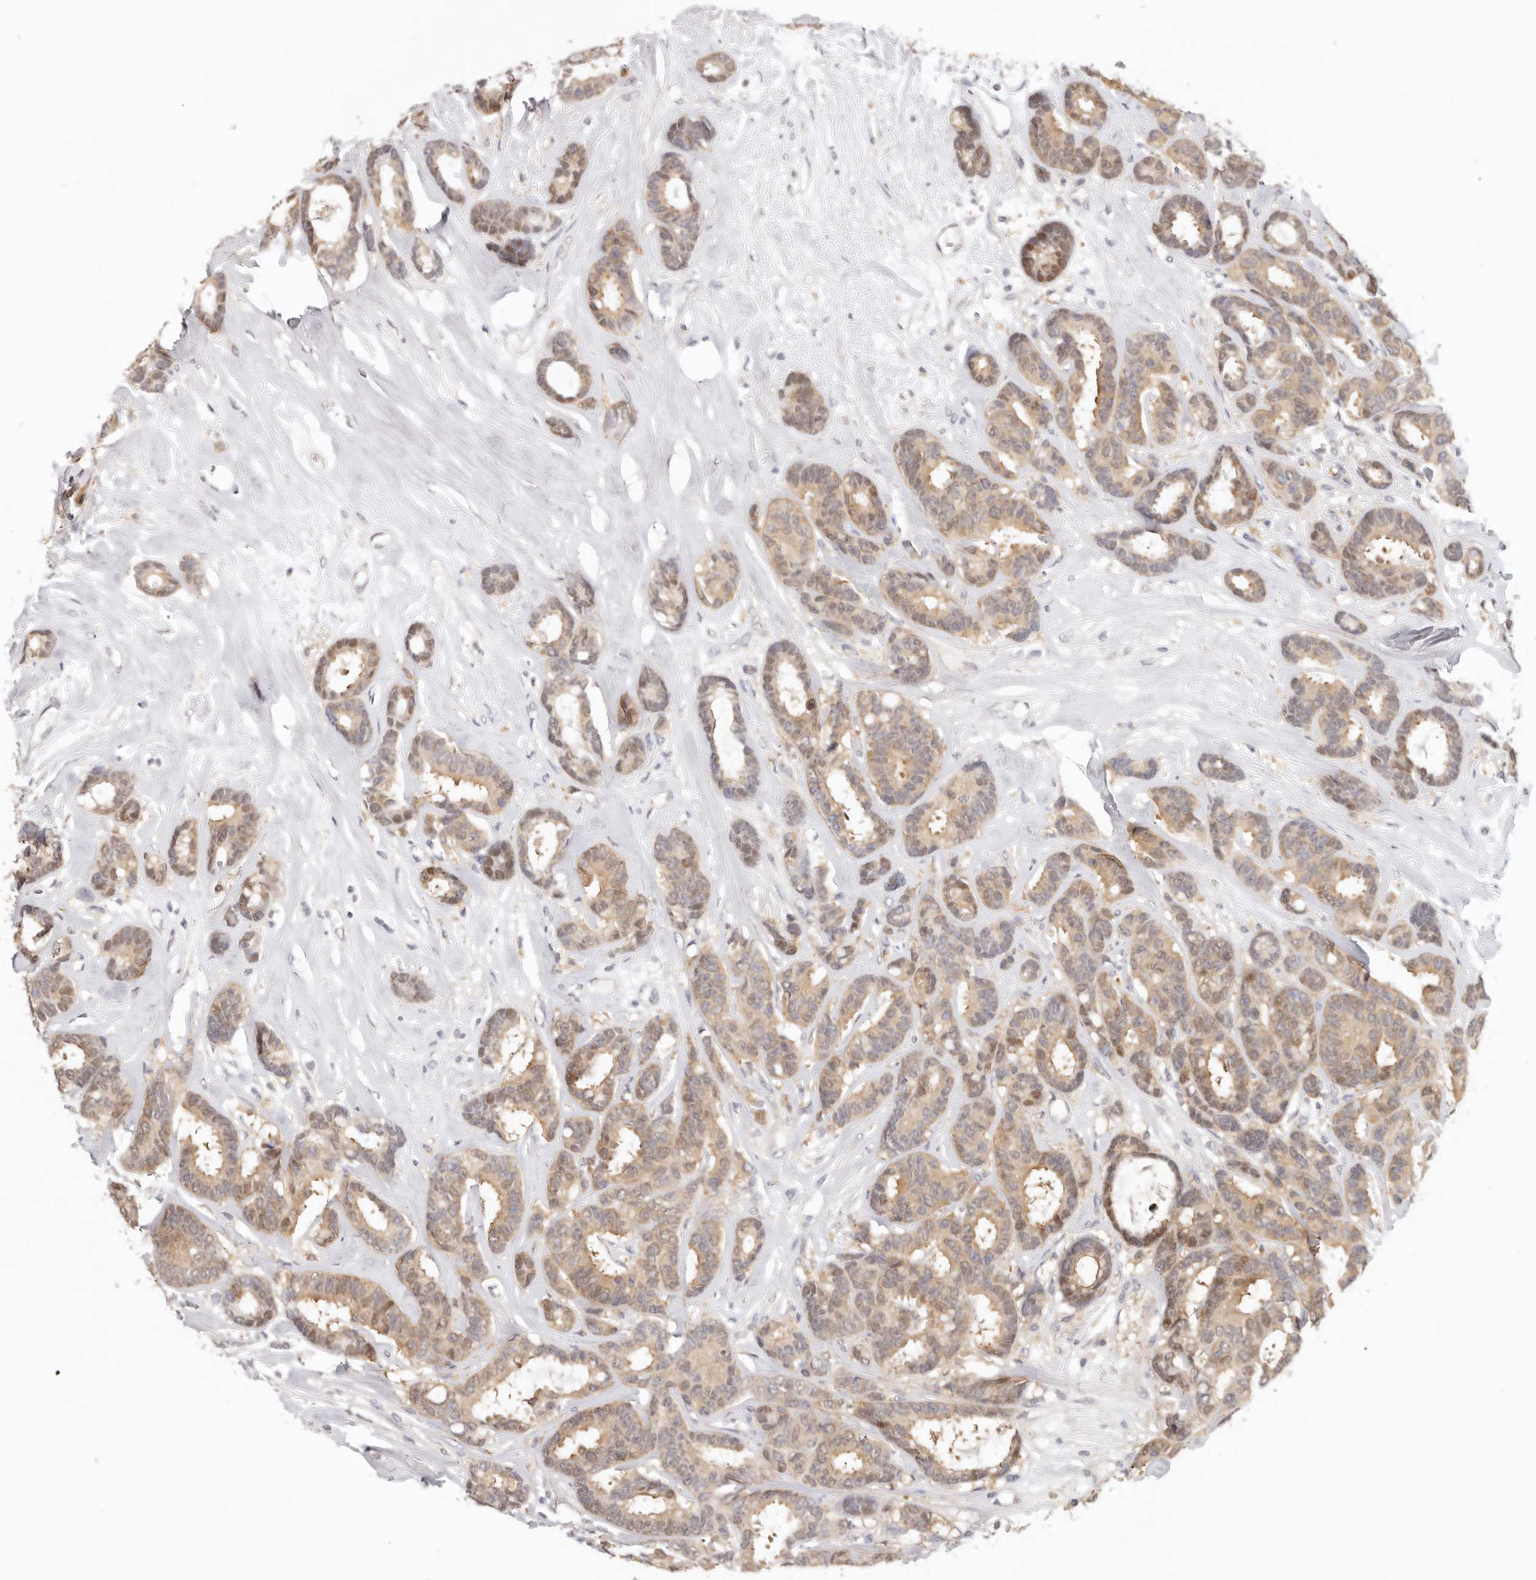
{"staining": {"intensity": "moderate", "quantity": ">75%", "location": "cytoplasmic/membranous"}, "tissue": "breast cancer", "cell_type": "Tumor cells", "image_type": "cancer", "snomed": [{"axis": "morphology", "description": "Duct carcinoma"}, {"axis": "topography", "description": "Breast"}], "caption": "The histopathology image exhibits staining of breast cancer (infiltrating ductal carcinoma), revealing moderate cytoplasmic/membranous protein expression (brown color) within tumor cells.", "gene": "GGPS1", "patient": {"sex": "female", "age": 87}}